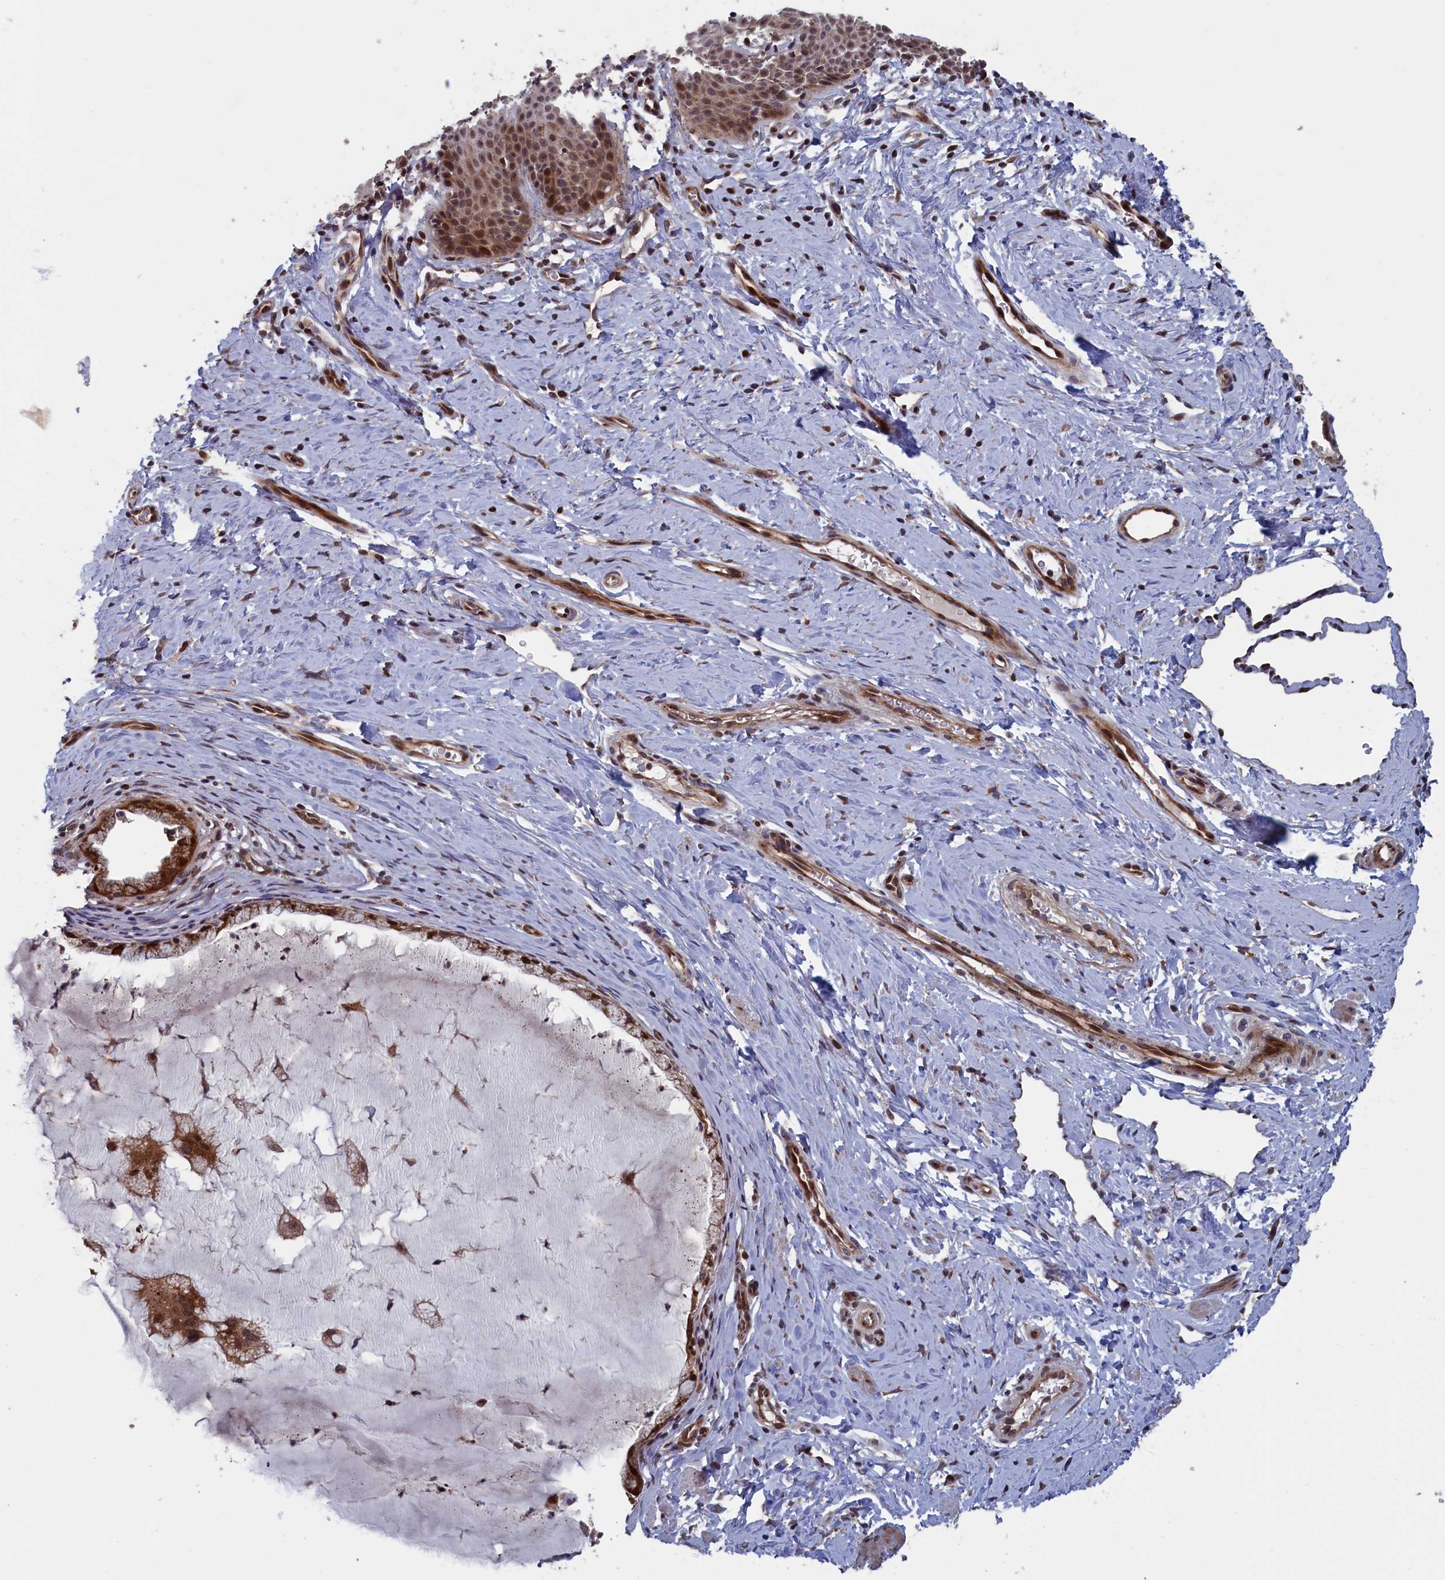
{"staining": {"intensity": "moderate", "quantity": ">75%", "location": "cytoplasmic/membranous,nuclear"}, "tissue": "cervix", "cell_type": "Glandular cells", "image_type": "normal", "snomed": [{"axis": "morphology", "description": "Normal tissue, NOS"}, {"axis": "topography", "description": "Cervix"}], "caption": "High-power microscopy captured an IHC image of unremarkable cervix, revealing moderate cytoplasmic/membranous,nuclear positivity in approximately >75% of glandular cells. (DAB (3,3'-diaminobenzidine) IHC with brightfield microscopy, high magnification).", "gene": "LSG1", "patient": {"sex": "female", "age": 36}}